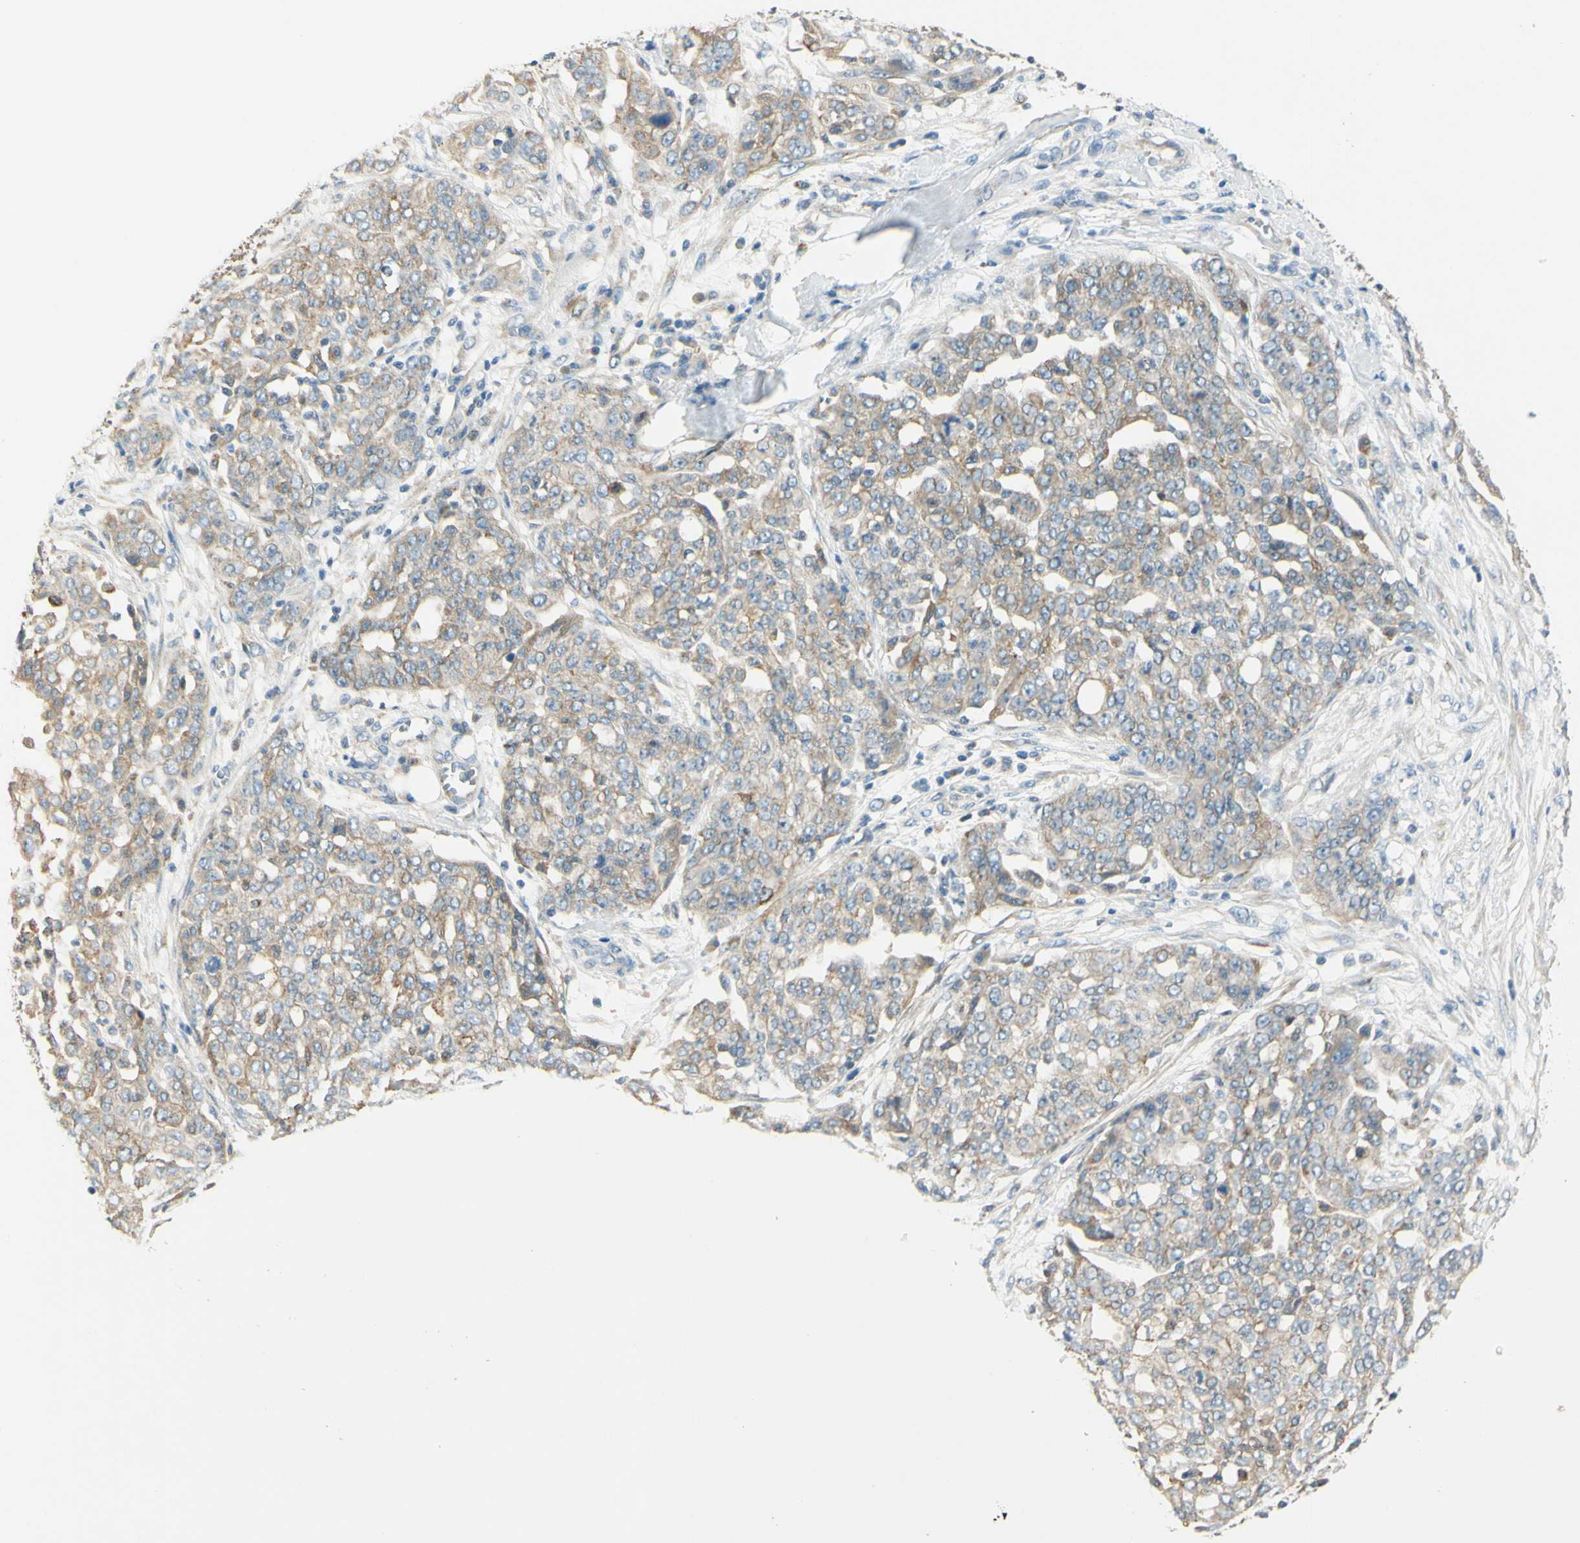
{"staining": {"intensity": "weak", "quantity": ">75%", "location": "cytoplasmic/membranous"}, "tissue": "ovarian cancer", "cell_type": "Tumor cells", "image_type": "cancer", "snomed": [{"axis": "morphology", "description": "Cystadenocarcinoma, serous, NOS"}, {"axis": "topography", "description": "Soft tissue"}, {"axis": "topography", "description": "Ovary"}], "caption": "This is an image of IHC staining of ovarian cancer (serous cystadenocarcinoma), which shows weak expression in the cytoplasmic/membranous of tumor cells.", "gene": "LAMA3", "patient": {"sex": "female", "age": 57}}